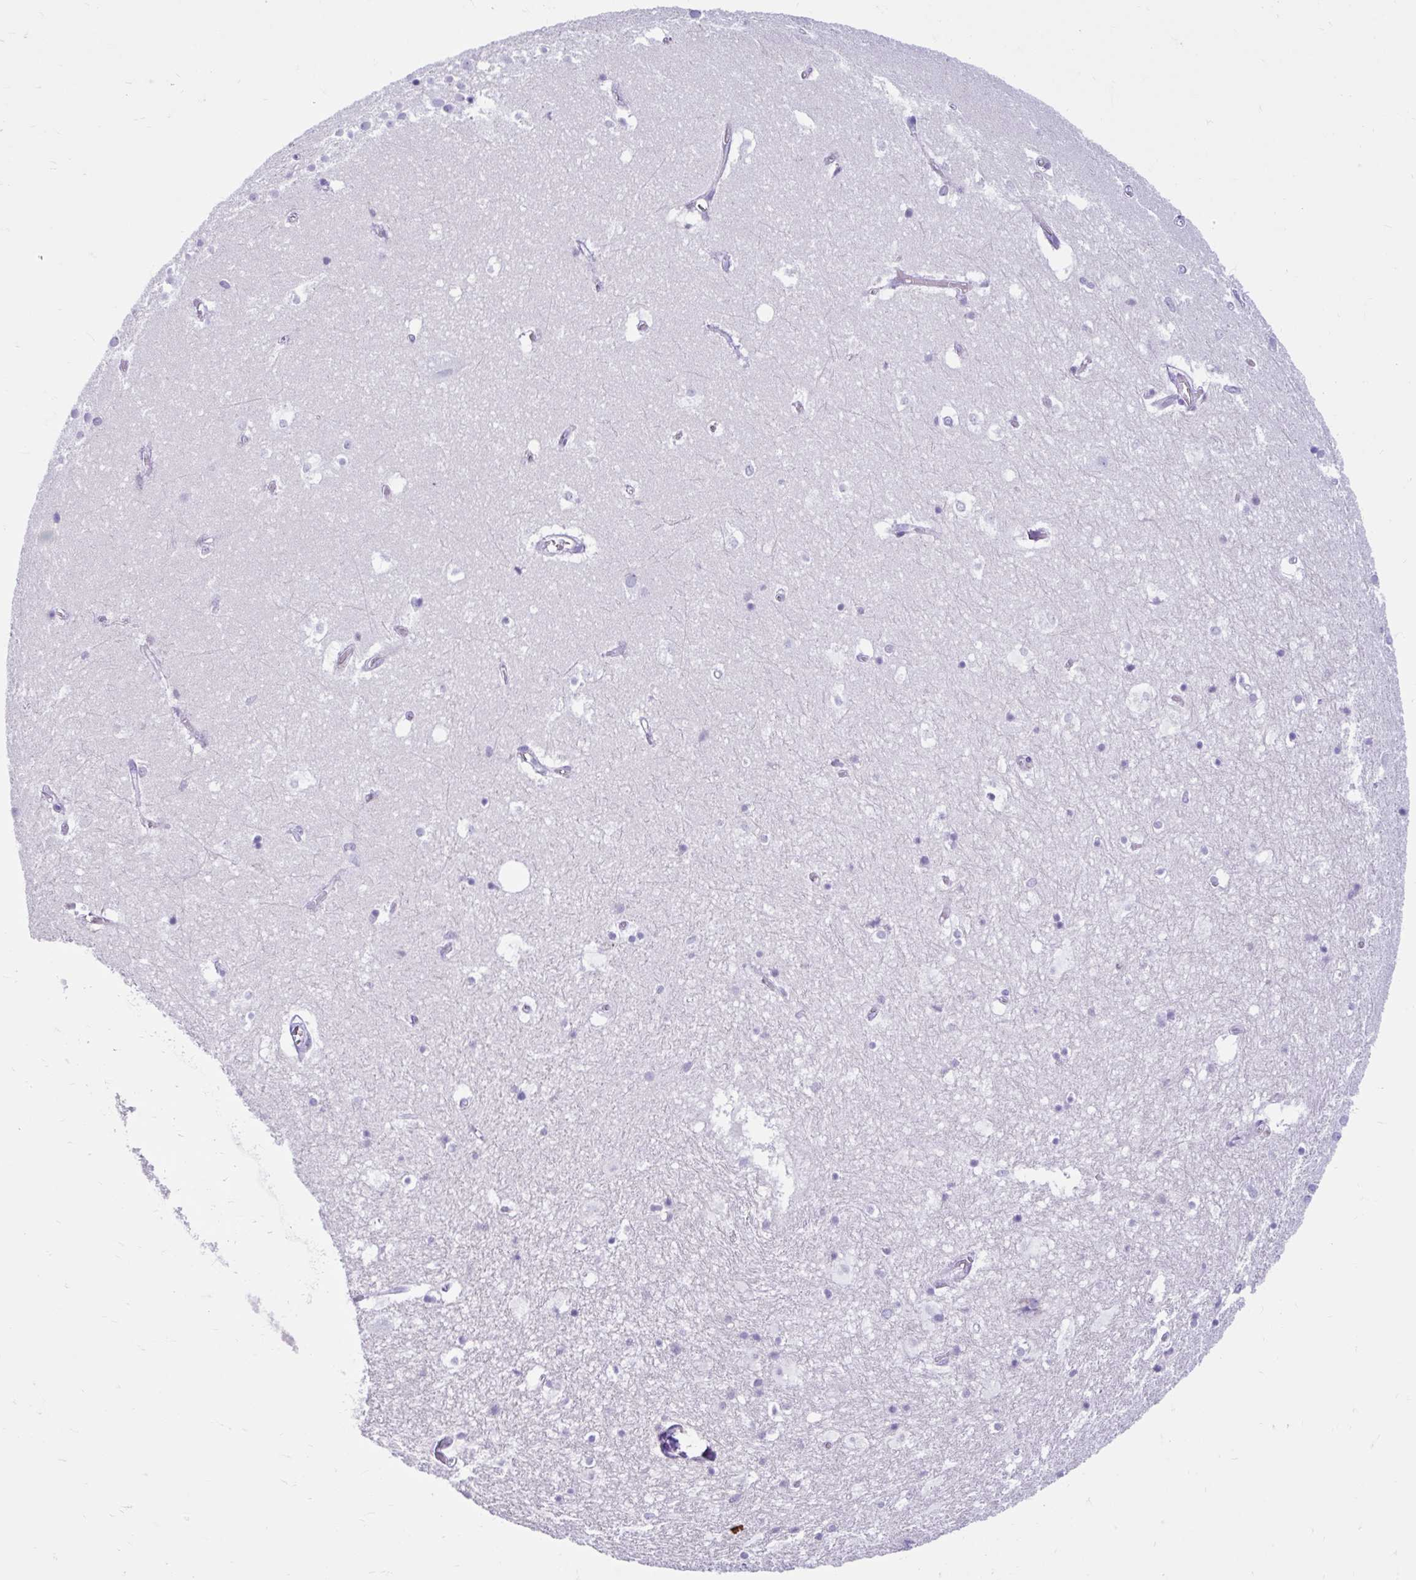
{"staining": {"intensity": "negative", "quantity": "none", "location": "none"}, "tissue": "hippocampus", "cell_type": "Glial cells", "image_type": "normal", "snomed": [{"axis": "morphology", "description": "Normal tissue, NOS"}, {"axis": "topography", "description": "Hippocampus"}], "caption": "Immunohistochemistry photomicrograph of benign human hippocampus stained for a protein (brown), which reveals no positivity in glial cells.", "gene": "NHLH2", "patient": {"sex": "female", "age": 52}}